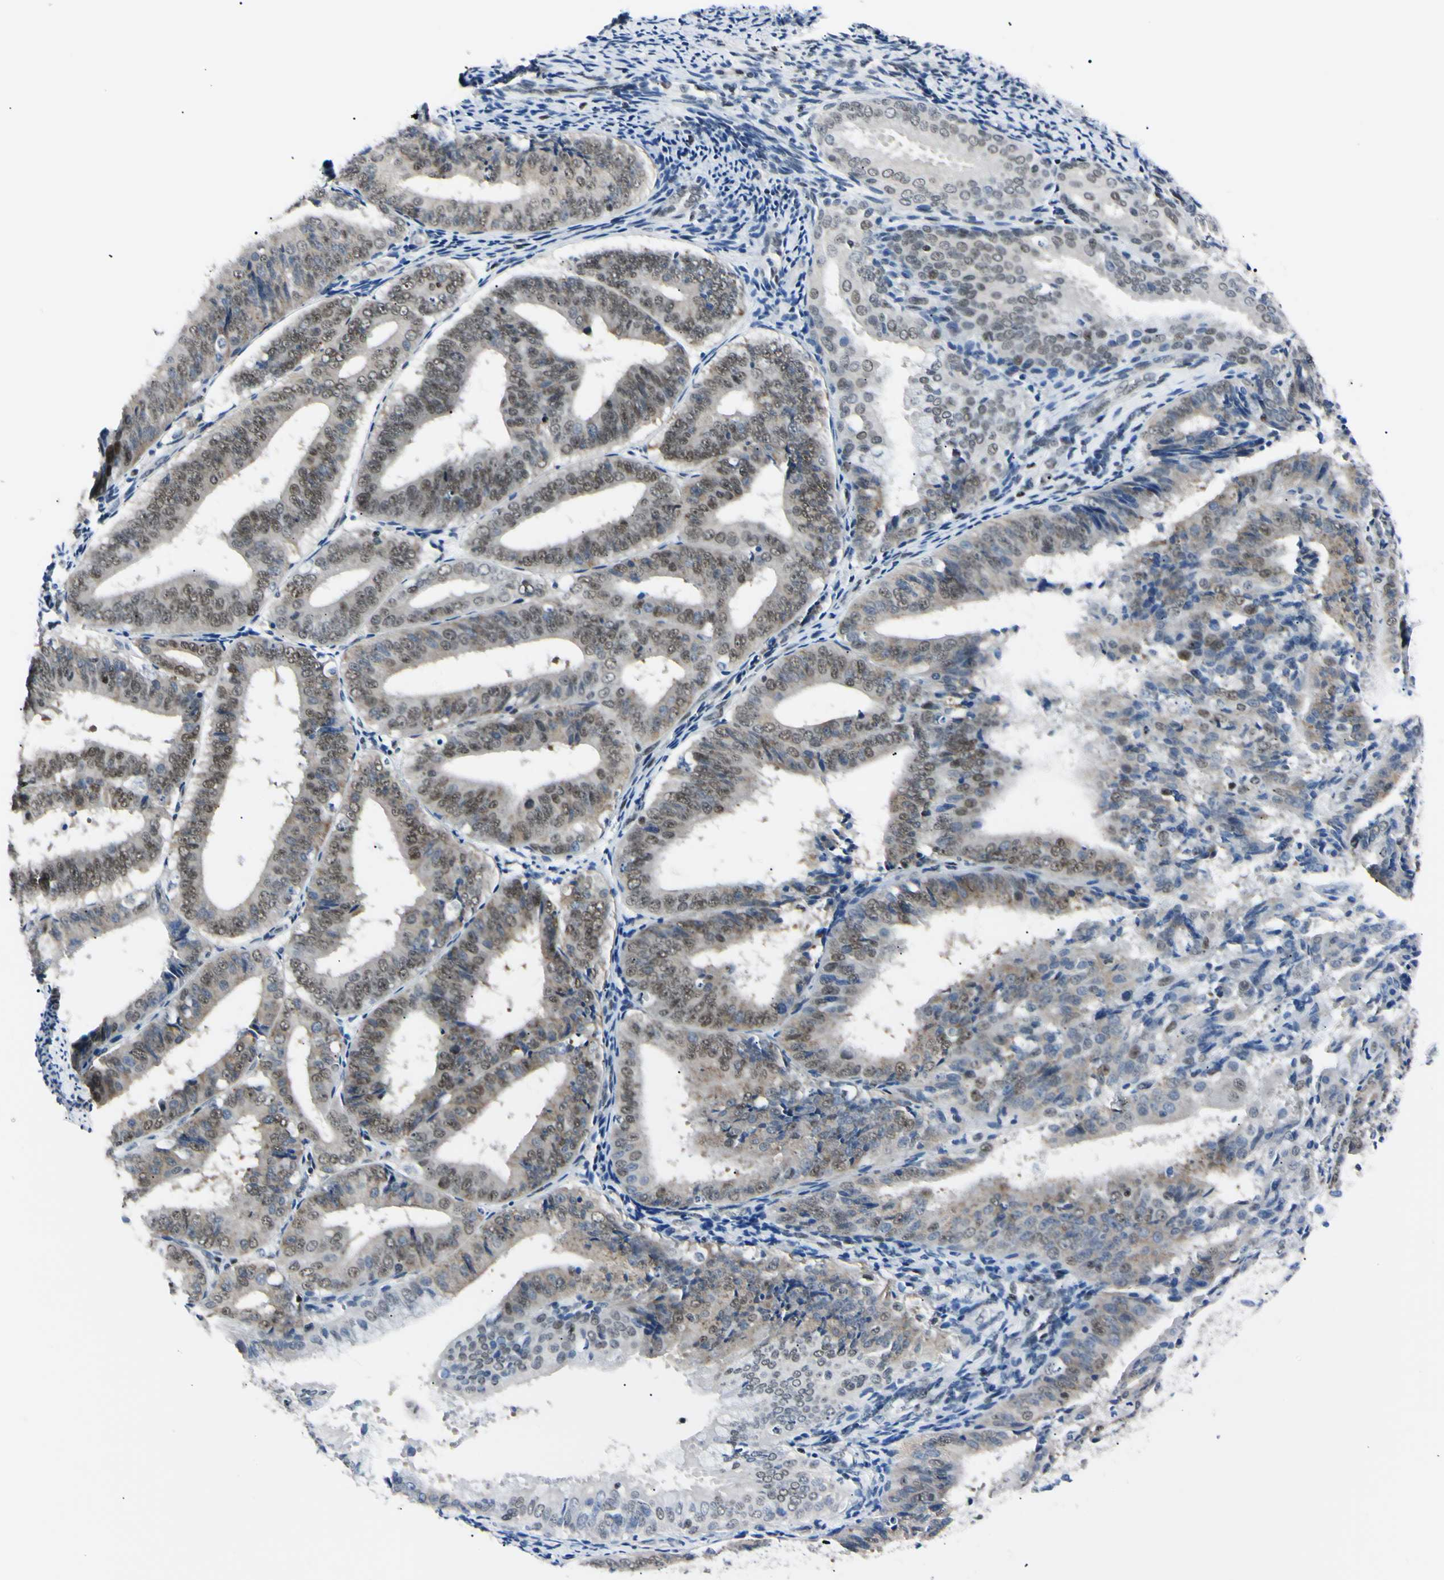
{"staining": {"intensity": "weak", "quantity": "25%-75%", "location": "nuclear"}, "tissue": "endometrial cancer", "cell_type": "Tumor cells", "image_type": "cancer", "snomed": [{"axis": "morphology", "description": "Adenocarcinoma, NOS"}, {"axis": "topography", "description": "Endometrium"}], "caption": "Endometrial cancer (adenocarcinoma) tissue exhibits weak nuclear staining in about 25%-75% of tumor cells", "gene": "C1orf174", "patient": {"sex": "female", "age": 63}}